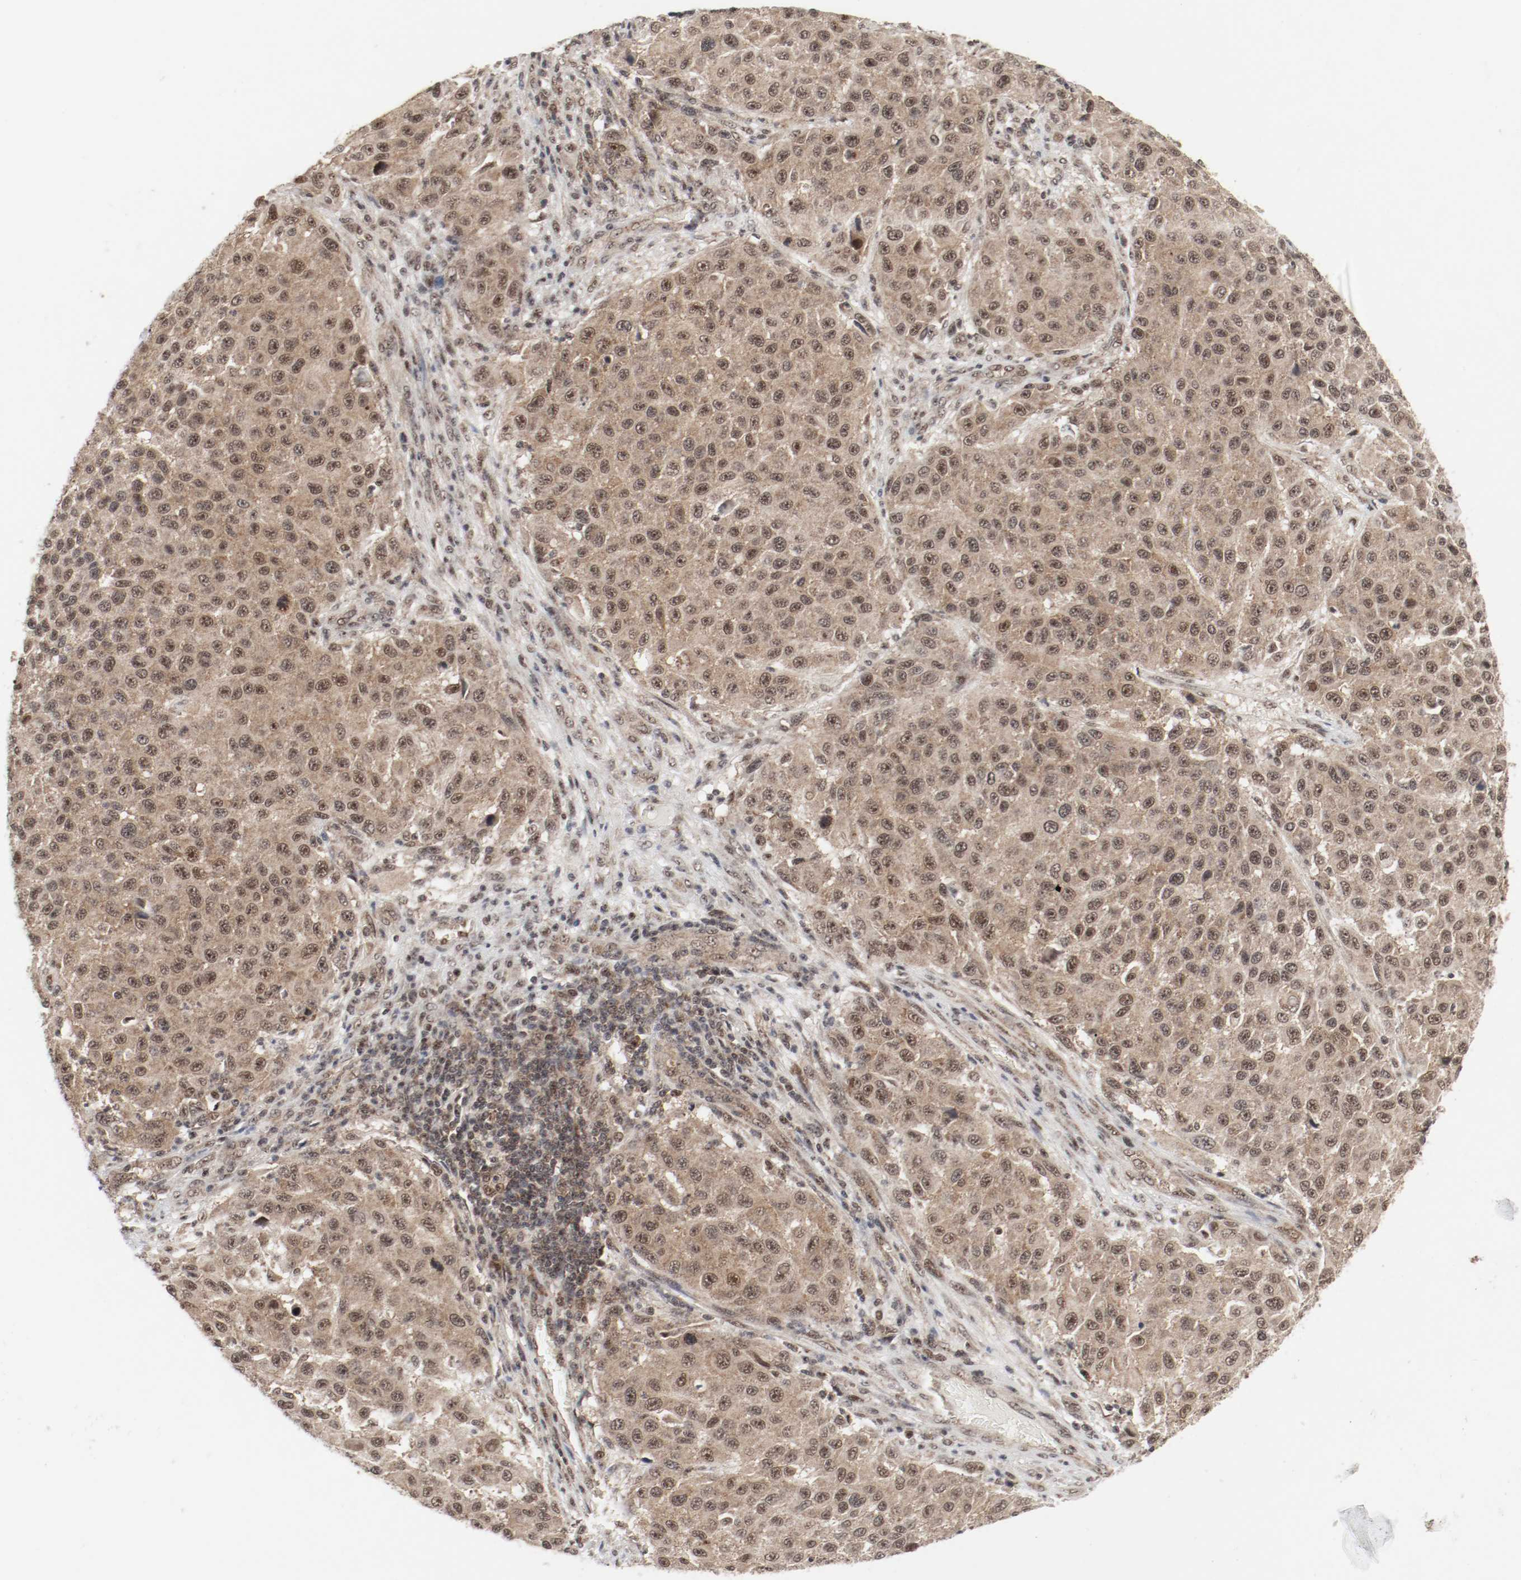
{"staining": {"intensity": "moderate", "quantity": ">75%", "location": "cytoplasmic/membranous,nuclear"}, "tissue": "melanoma", "cell_type": "Tumor cells", "image_type": "cancer", "snomed": [{"axis": "morphology", "description": "Malignant melanoma, Metastatic site"}, {"axis": "topography", "description": "Lymph node"}], "caption": "Moderate cytoplasmic/membranous and nuclear protein expression is present in approximately >75% of tumor cells in melanoma. The staining is performed using DAB (3,3'-diaminobenzidine) brown chromogen to label protein expression. The nuclei are counter-stained blue using hematoxylin.", "gene": "CSNK2B", "patient": {"sex": "male", "age": 61}}